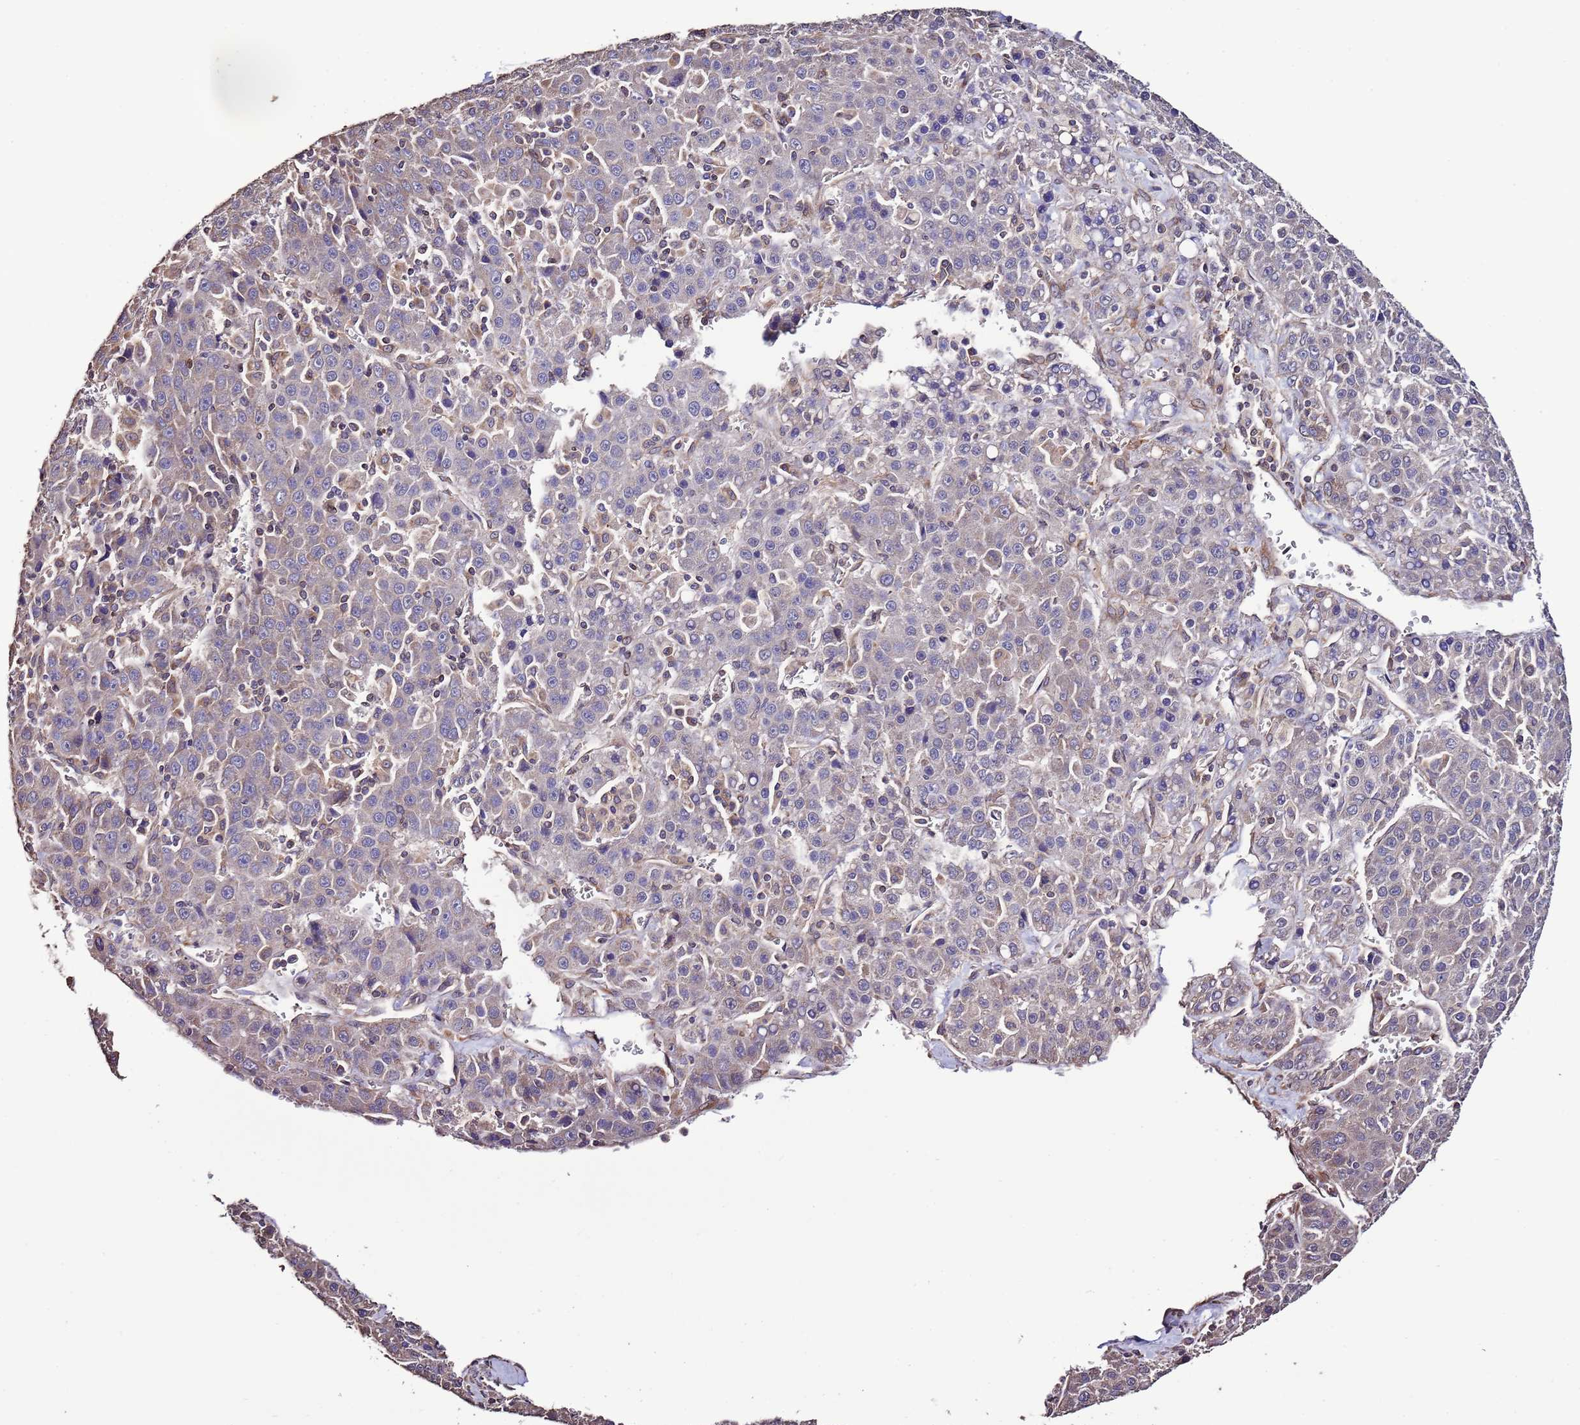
{"staining": {"intensity": "moderate", "quantity": "<25%", "location": "cytoplasmic/membranous"}, "tissue": "liver cancer", "cell_type": "Tumor cells", "image_type": "cancer", "snomed": [{"axis": "morphology", "description": "Carcinoma, Hepatocellular, NOS"}, {"axis": "topography", "description": "Liver"}], "caption": "The photomicrograph reveals a brown stain indicating the presence of a protein in the cytoplasmic/membranous of tumor cells in liver cancer.", "gene": "SLC41A3", "patient": {"sex": "female", "age": 53}}